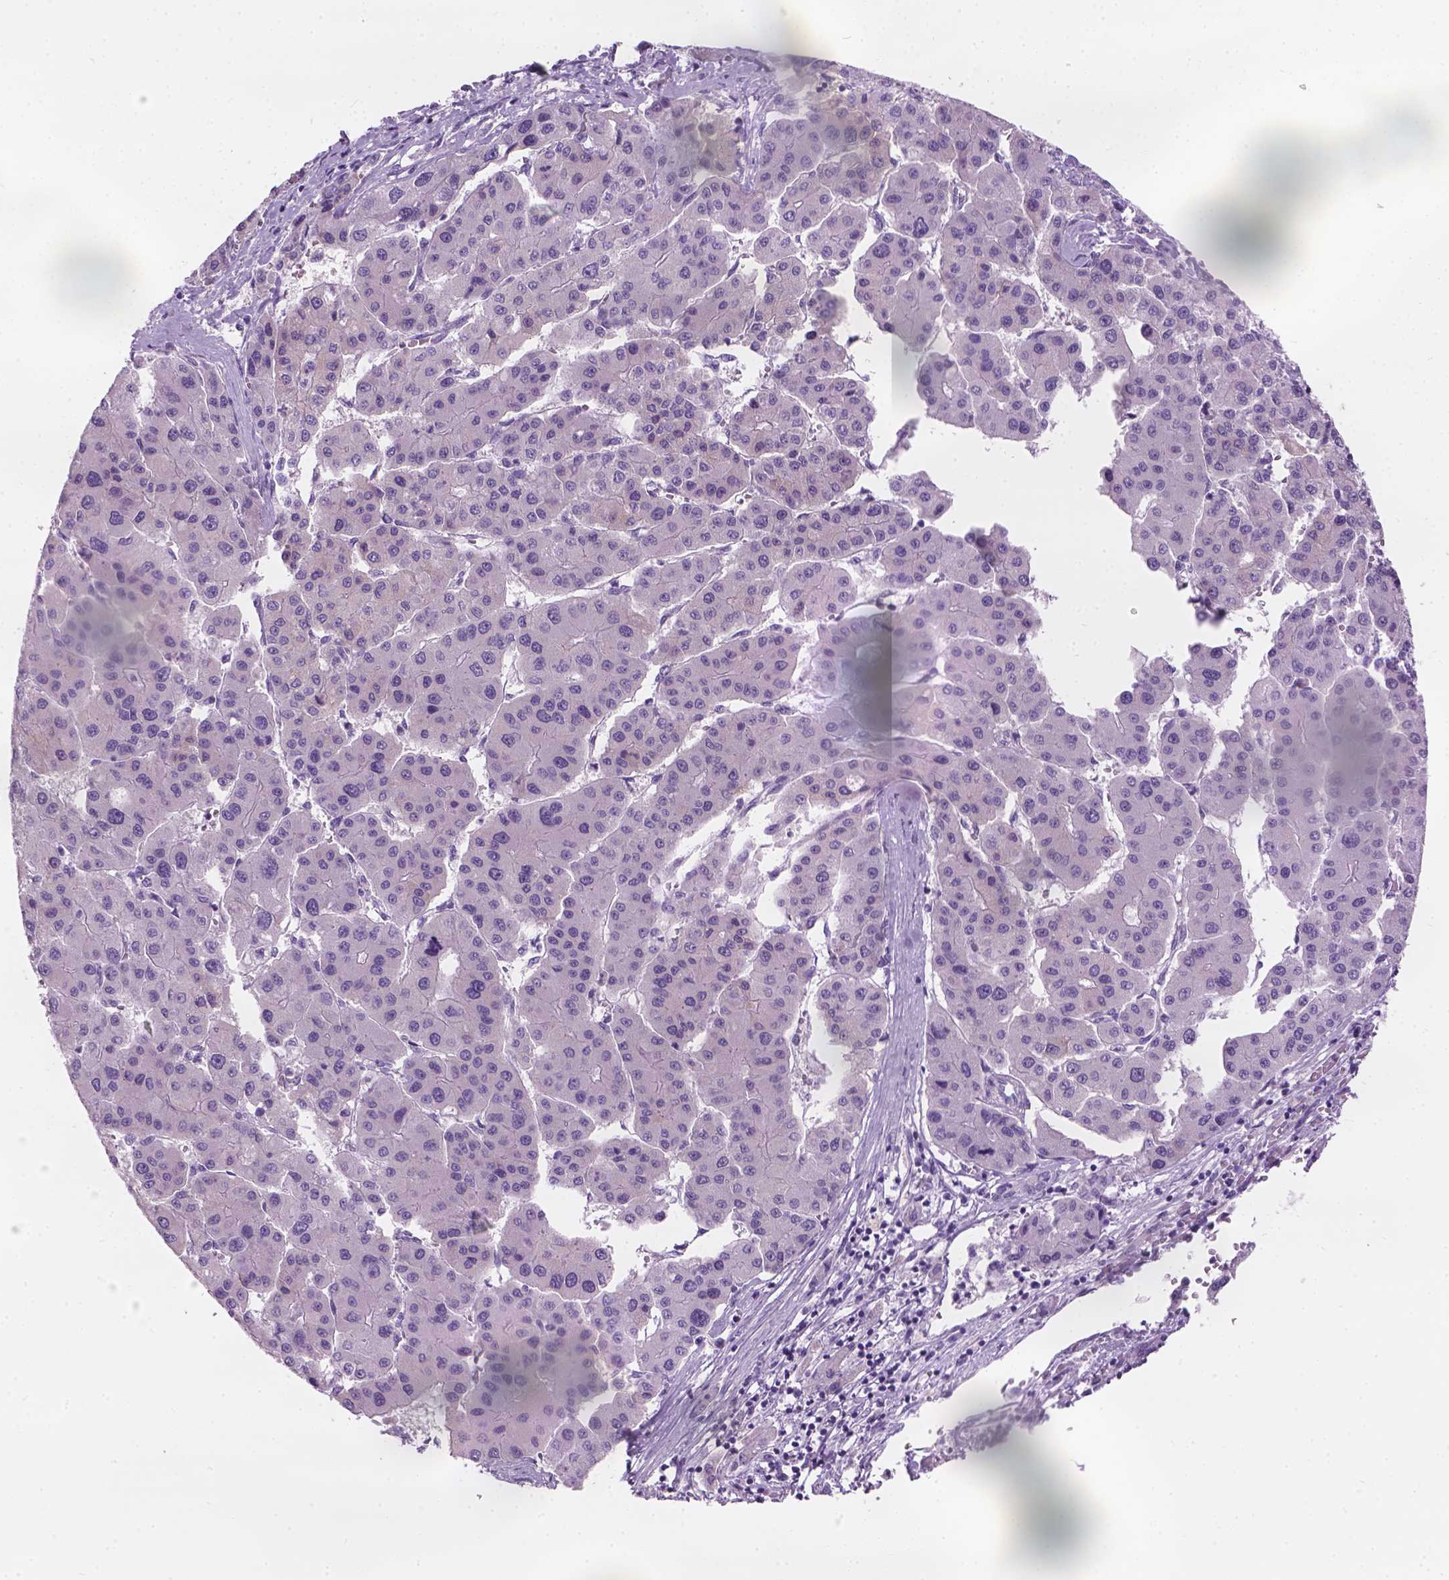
{"staining": {"intensity": "negative", "quantity": "none", "location": "none"}, "tissue": "liver cancer", "cell_type": "Tumor cells", "image_type": "cancer", "snomed": [{"axis": "morphology", "description": "Carcinoma, Hepatocellular, NOS"}, {"axis": "topography", "description": "Liver"}], "caption": "The micrograph reveals no significant expression in tumor cells of liver cancer. (DAB IHC with hematoxylin counter stain).", "gene": "TTC29", "patient": {"sex": "male", "age": 73}}